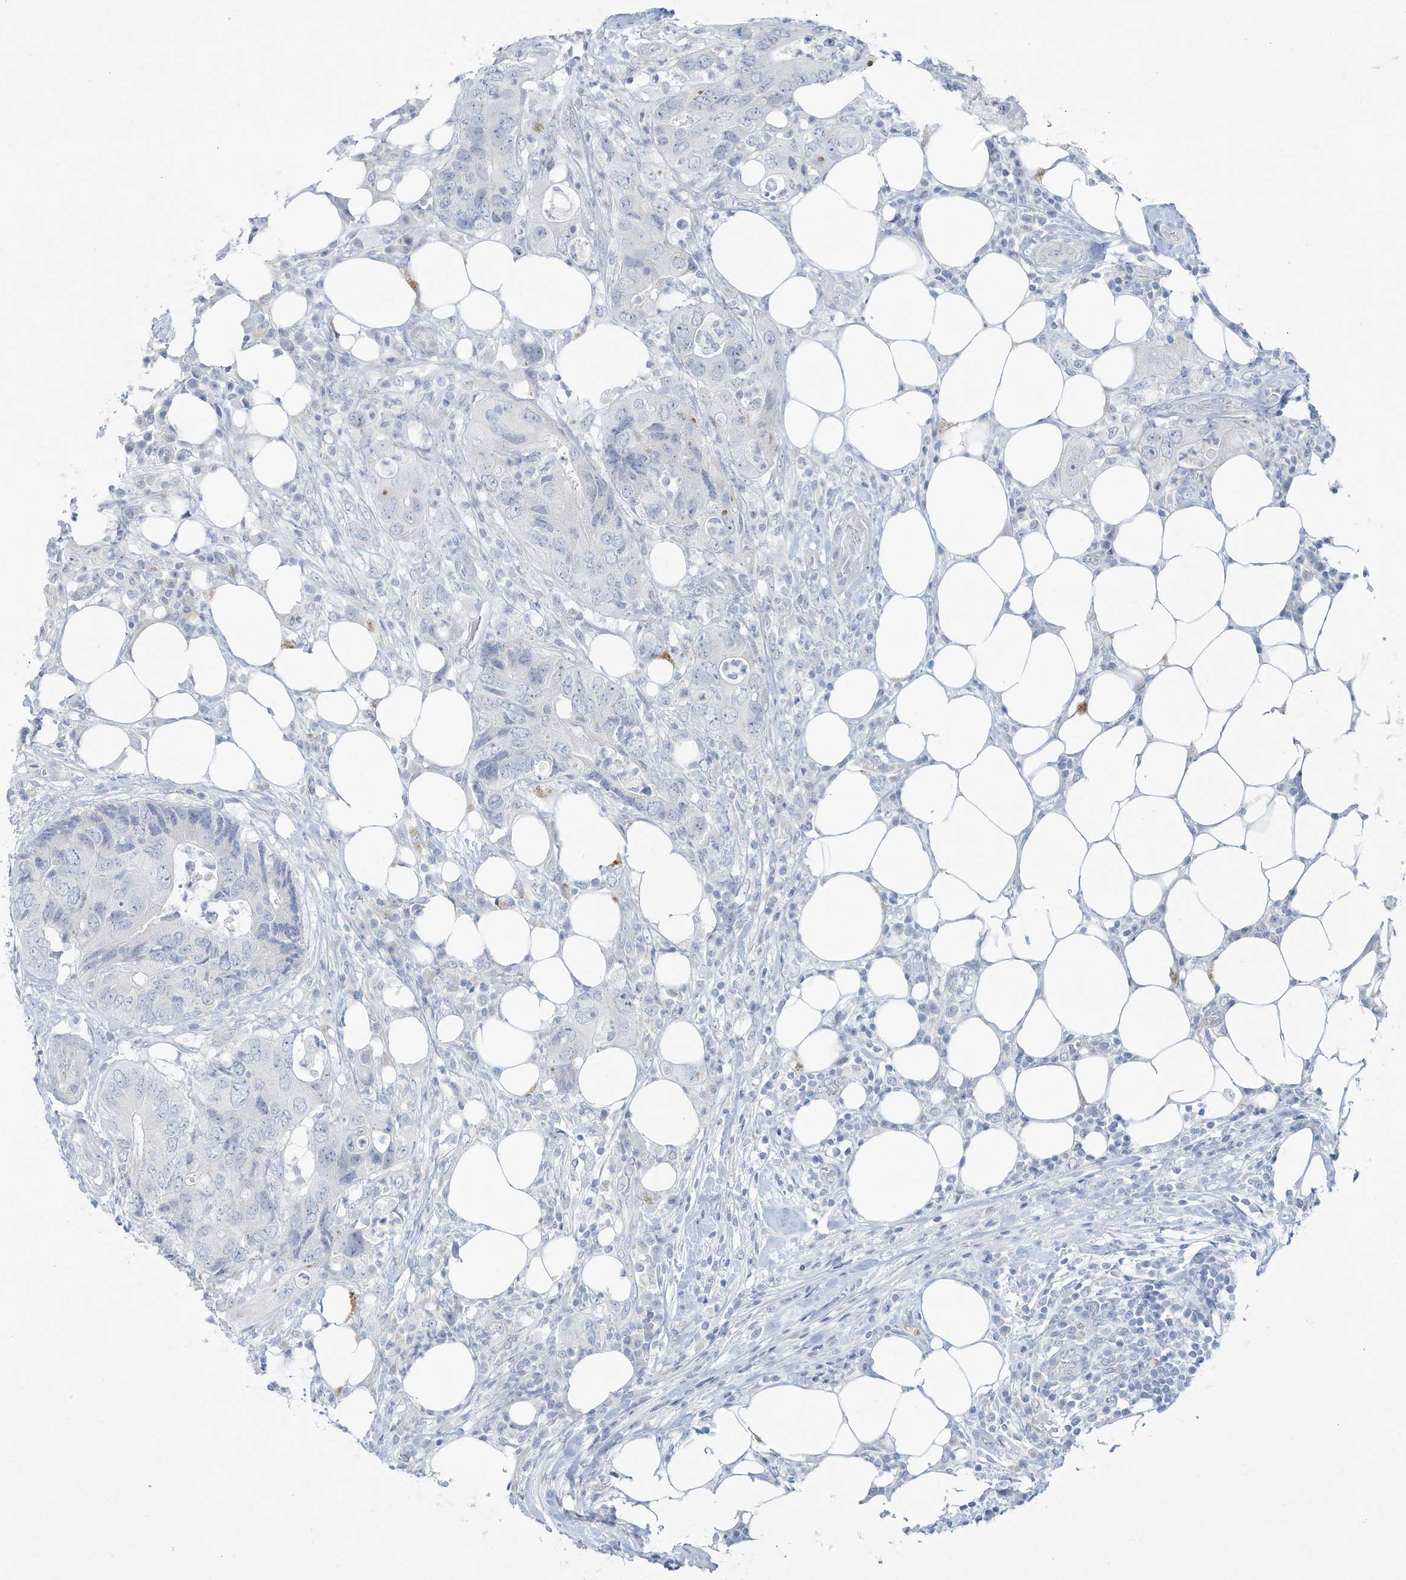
{"staining": {"intensity": "negative", "quantity": "none", "location": "none"}, "tissue": "colorectal cancer", "cell_type": "Tumor cells", "image_type": "cancer", "snomed": [{"axis": "morphology", "description": "Adenocarcinoma, NOS"}, {"axis": "topography", "description": "Colon"}], "caption": "This is a photomicrograph of immunohistochemistry (IHC) staining of colorectal cancer (adenocarcinoma), which shows no expression in tumor cells.", "gene": "PAX6", "patient": {"sex": "male", "age": 71}}